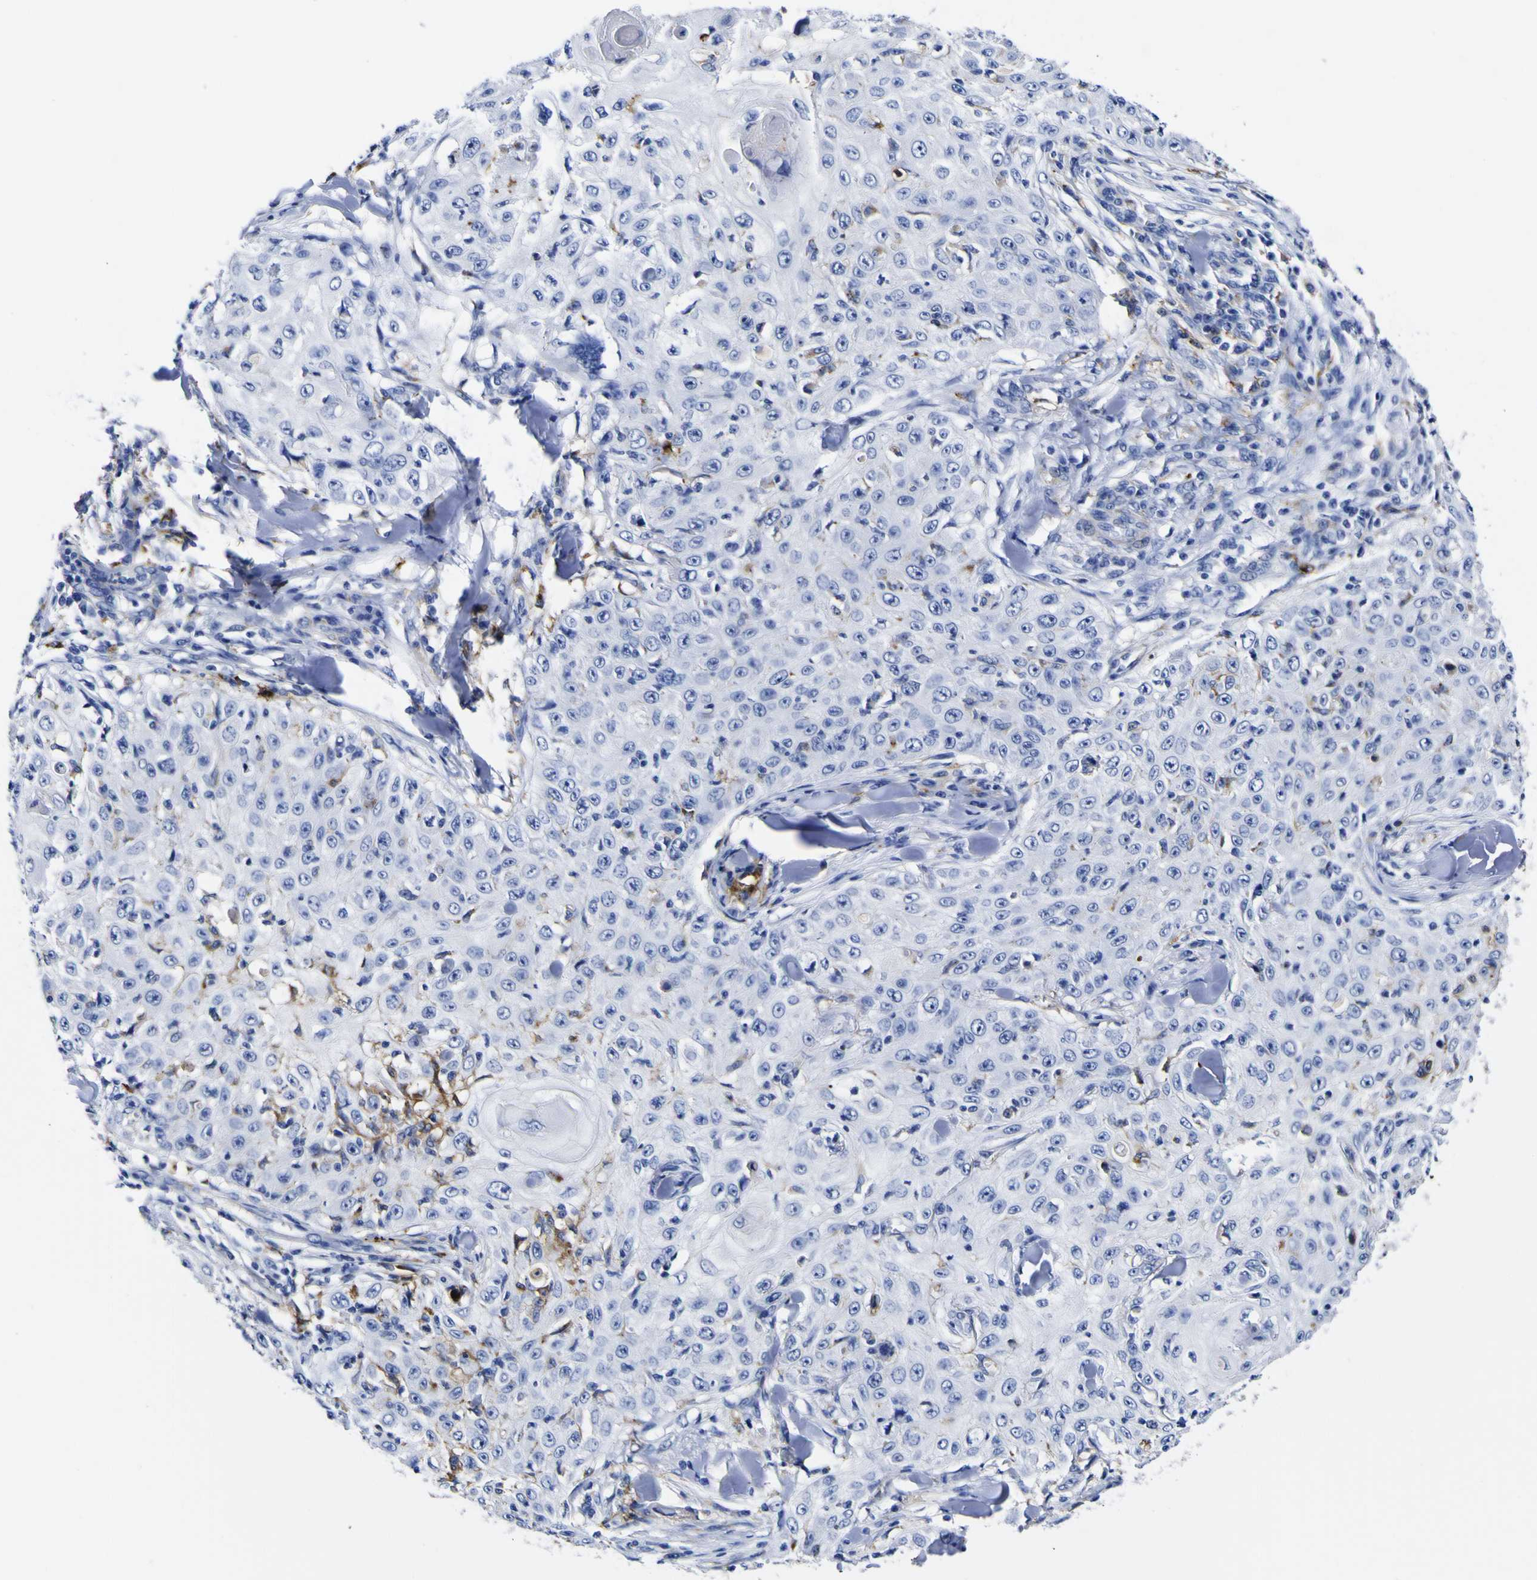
{"staining": {"intensity": "moderate", "quantity": "<25%", "location": "cytoplasmic/membranous"}, "tissue": "skin cancer", "cell_type": "Tumor cells", "image_type": "cancer", "snomed": [{"axis": "morphology", "description": "Squamous cell carcinoma, NOS"}, {"axis": "topography", "description": "Skin"}], "caption": "High-magnification brightfield microscopy of skin cancer stained with DAB (brown) and counterstained with hematoxylin (blue). tumor cells exhibit moderate cytoplasmic/membranous staining is appreciated in approximately<25% of cells.", "gene": "HLA-DQA1", "patient": {"sex": "male", "age": 86}}